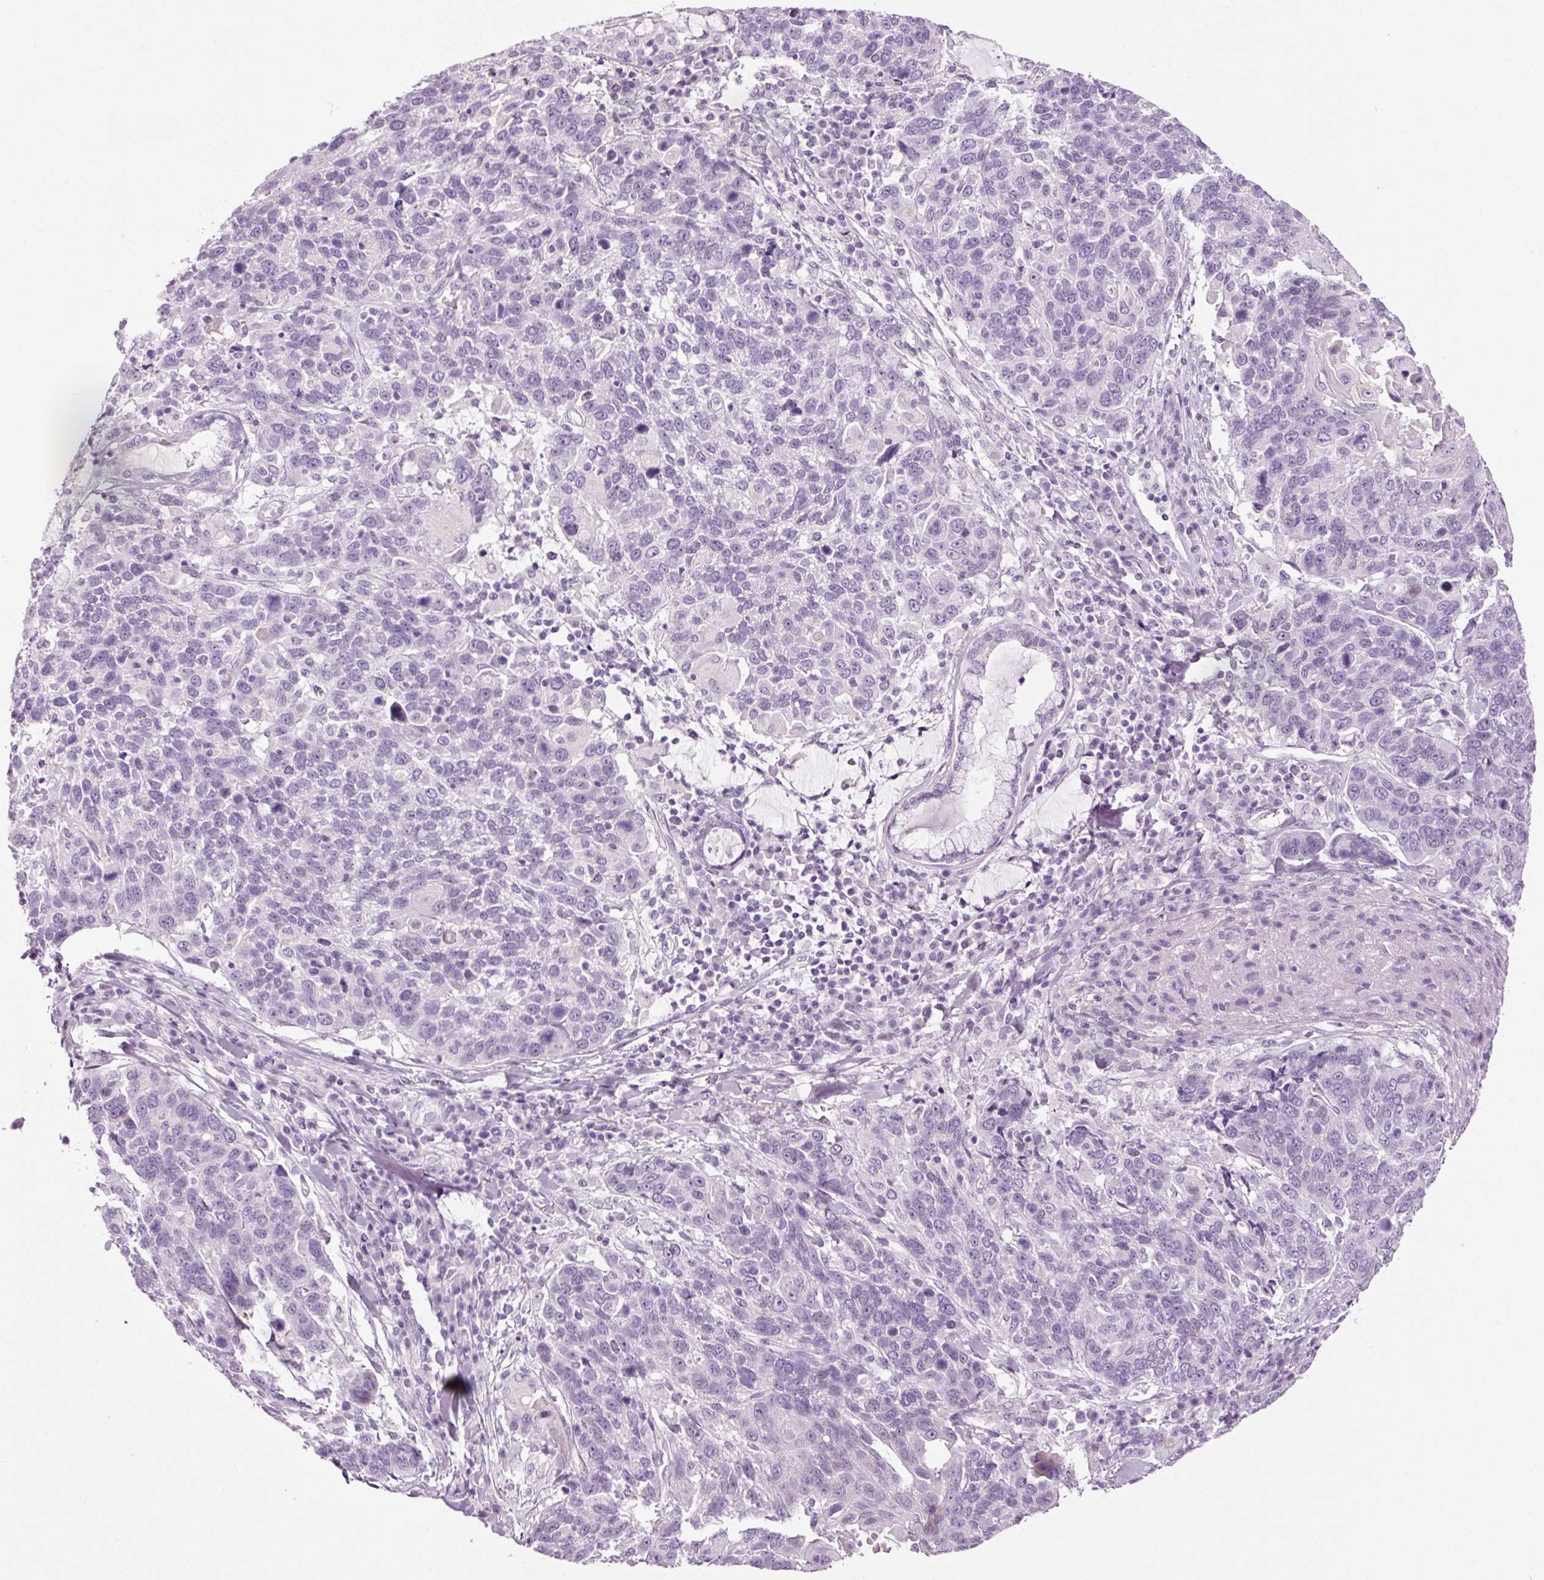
{"staining": {"intensity": "negative", "quantity": "none", "location": "none"}, "tissue": "lung cancer", "cell_type": "Tumor cells", "image_type": "cancer", "snomed": [{"axis": "morphology", "description": "Squamous cell carcinoma, NOS"}, {"axis": "topography", "description": "Lung"}], "caption": "Immunohistochemistry (IHC) of lung cancer (squamous cell carcinoma) demonstrates no positivity in tumor cells.", "gene": "ANKRD20A1", "patient": {"sex": "male", "age": 66}}